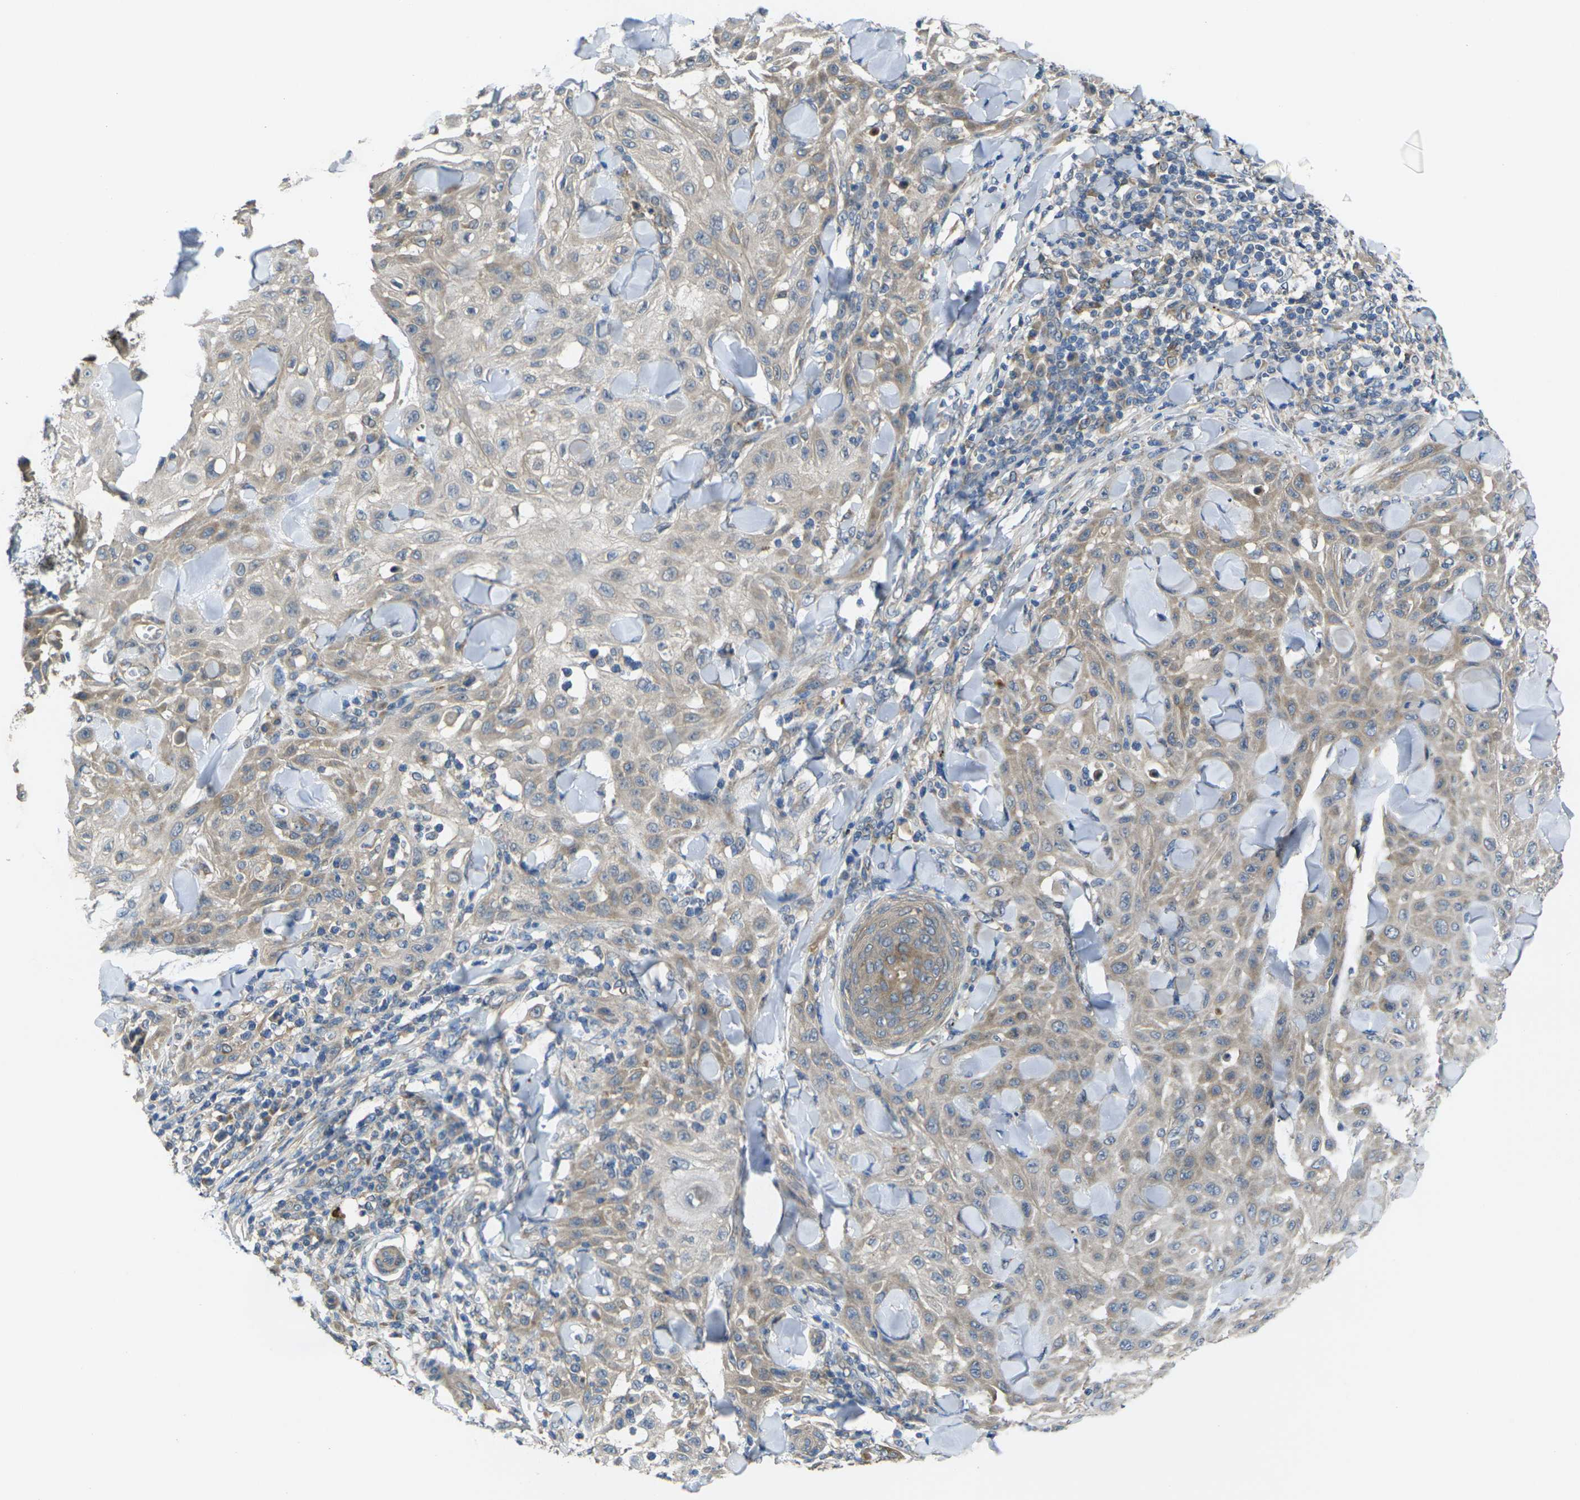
{"staining": {"intensity": "moderate", "quantity": "25%-75%", "location": "cytoplasmic/membranous"}, "tissue": "skin cancer", "cell_type": "Tumor cells", "image_type": "cancer", "snomed": [{"axis": "morphology", "description": "Squamous cell carcinoma, NOS"}, {"axis": "topography", "description": "Skin"}], "caption": "Tumor cells show medium levels of moderate cytoplasmic/membranous staining in about 25%-75% of cells in skin squamous cell carcinoma.", "gene": "GNA12", "patient": {"sex": "male", "age": 24}}